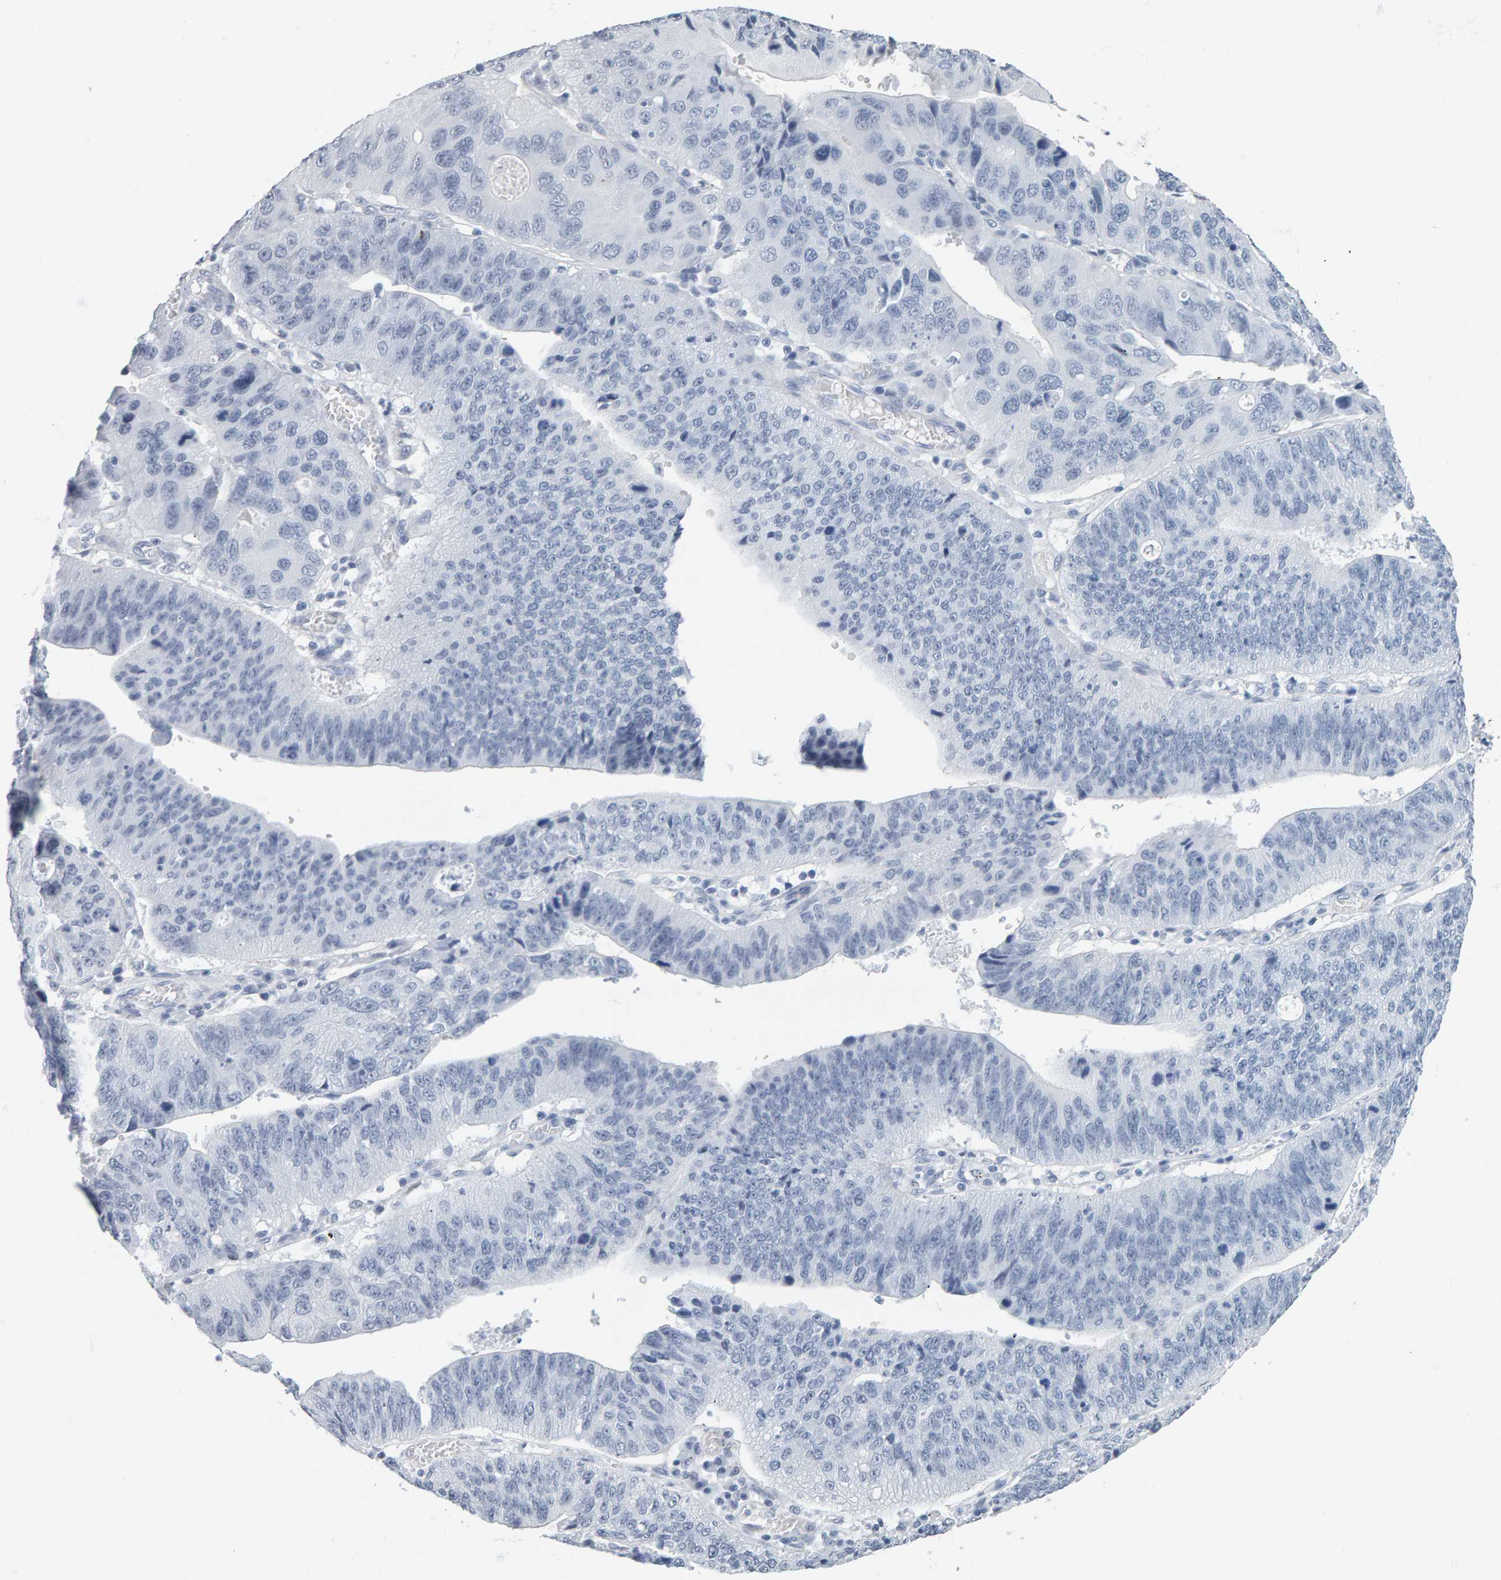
{"staining": {"intensity": "negative", "quantity": "none", "location": "none"}, "tissue": "stomach cancer", "cell_type": "Tumor cells", "image_type": "cancer", "snomed": [{"axis": "morphology", "description": "Adenocarcinoma, NOS"}, {"axis": "topography", "description": "Stomach"}], "caption": "The micrograph displays no significant positivity in tumor cells of stomach cancer.", "gene": "SPACA3", "patient": {"sex": "male", "age": 59}}